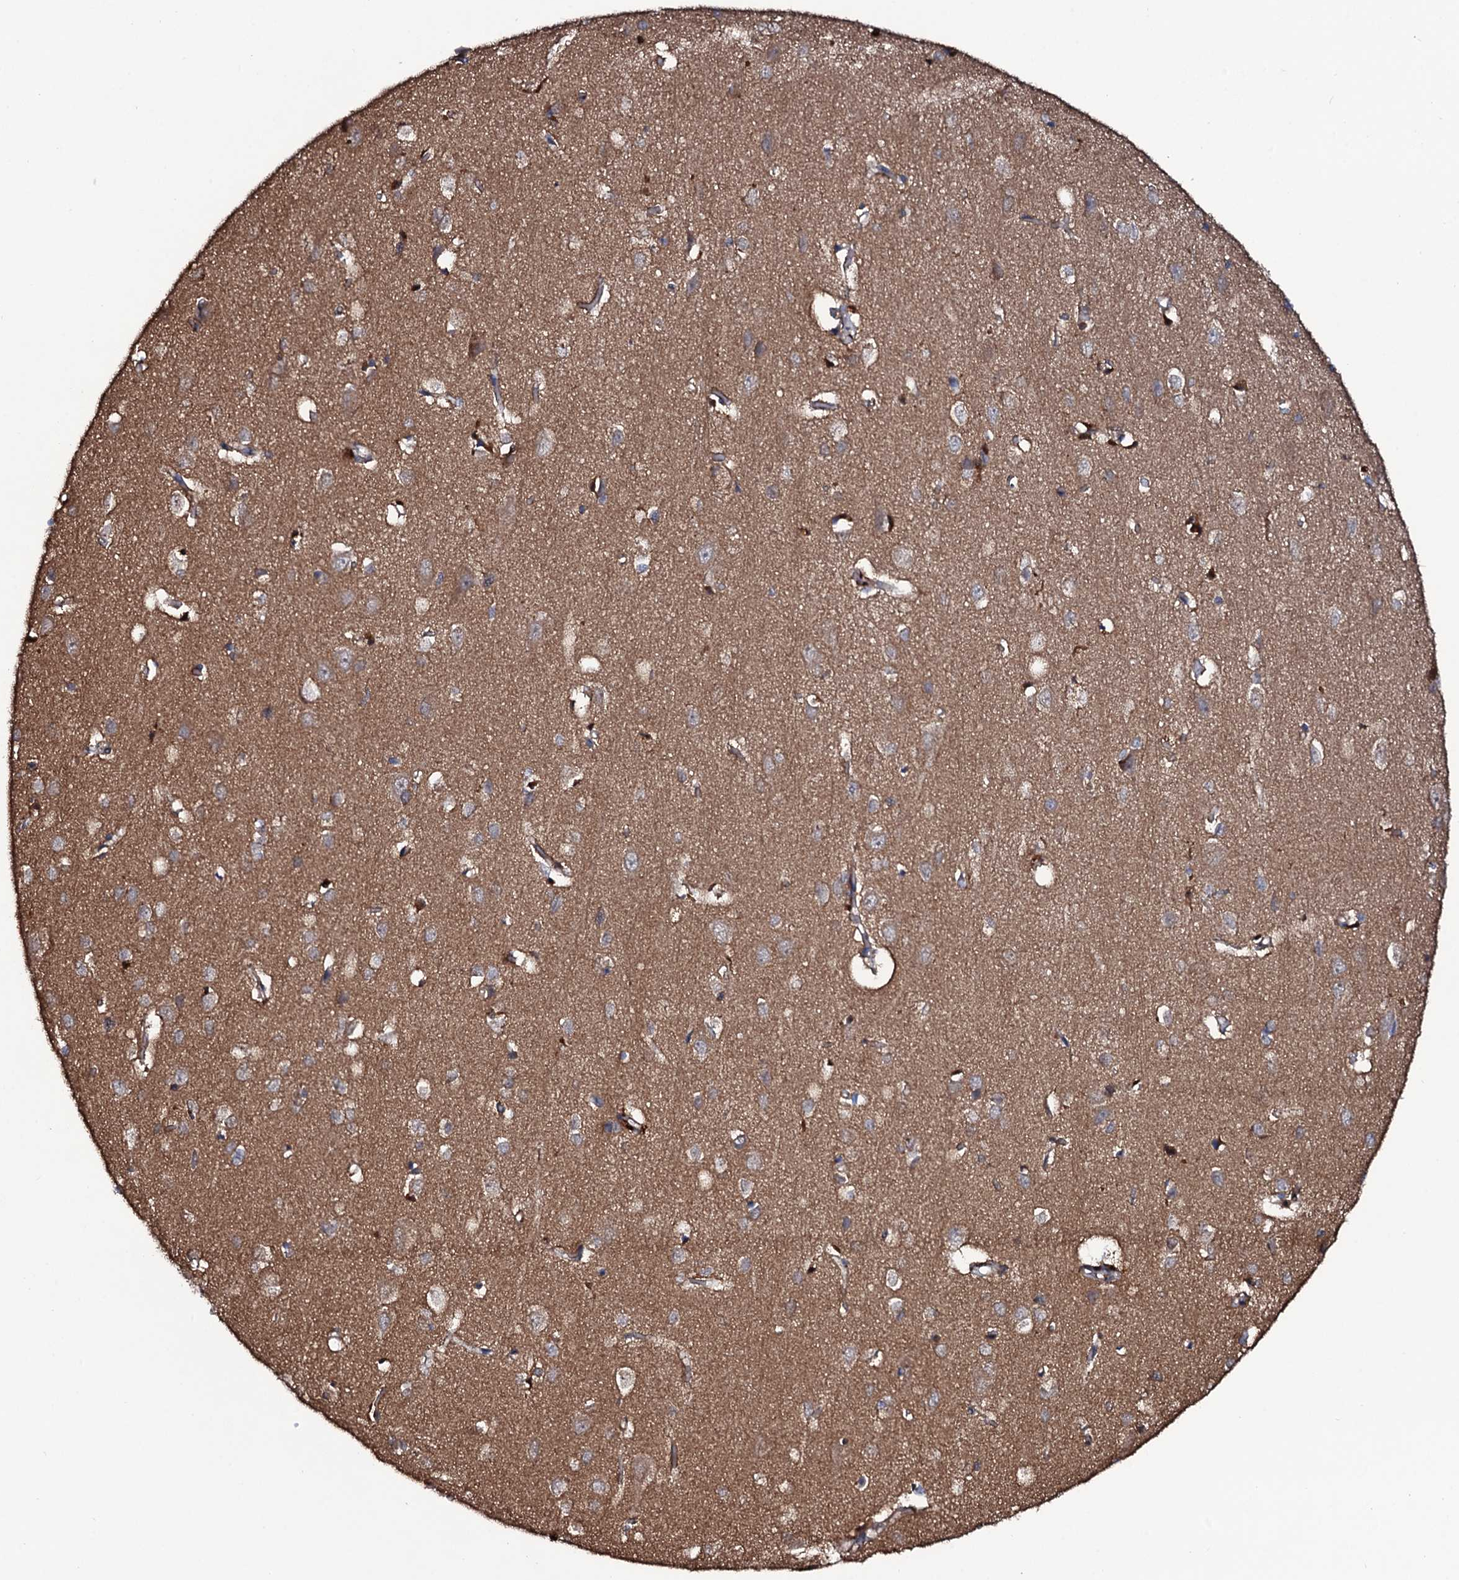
{"staining": {"intensity": "weak", "quantity": "25%-75%", "location": "cytoplasmic/membranous"}, "tissue": "cerebral cortex", "cell_type": "Endothelial cells", "image_type": "normal", "snomed": [{"axis": "morphology", "description": "Normal tissue, NOS"}, {"axis": "topography", "description": "Cerebral cortex"}], "caption": "Unremarkable cerebral cortex was stained to show a protein in brown. There is low levels of weak cytoplasmic/membranous staining in approximately 25%-75% of endothelial cells. (DAB (3,3'-diaminobenzidine) = brown stain, brightfield microscopy at high magnification).", "gene": "COG6", "patient": {"sex": "female", "age": 64}}